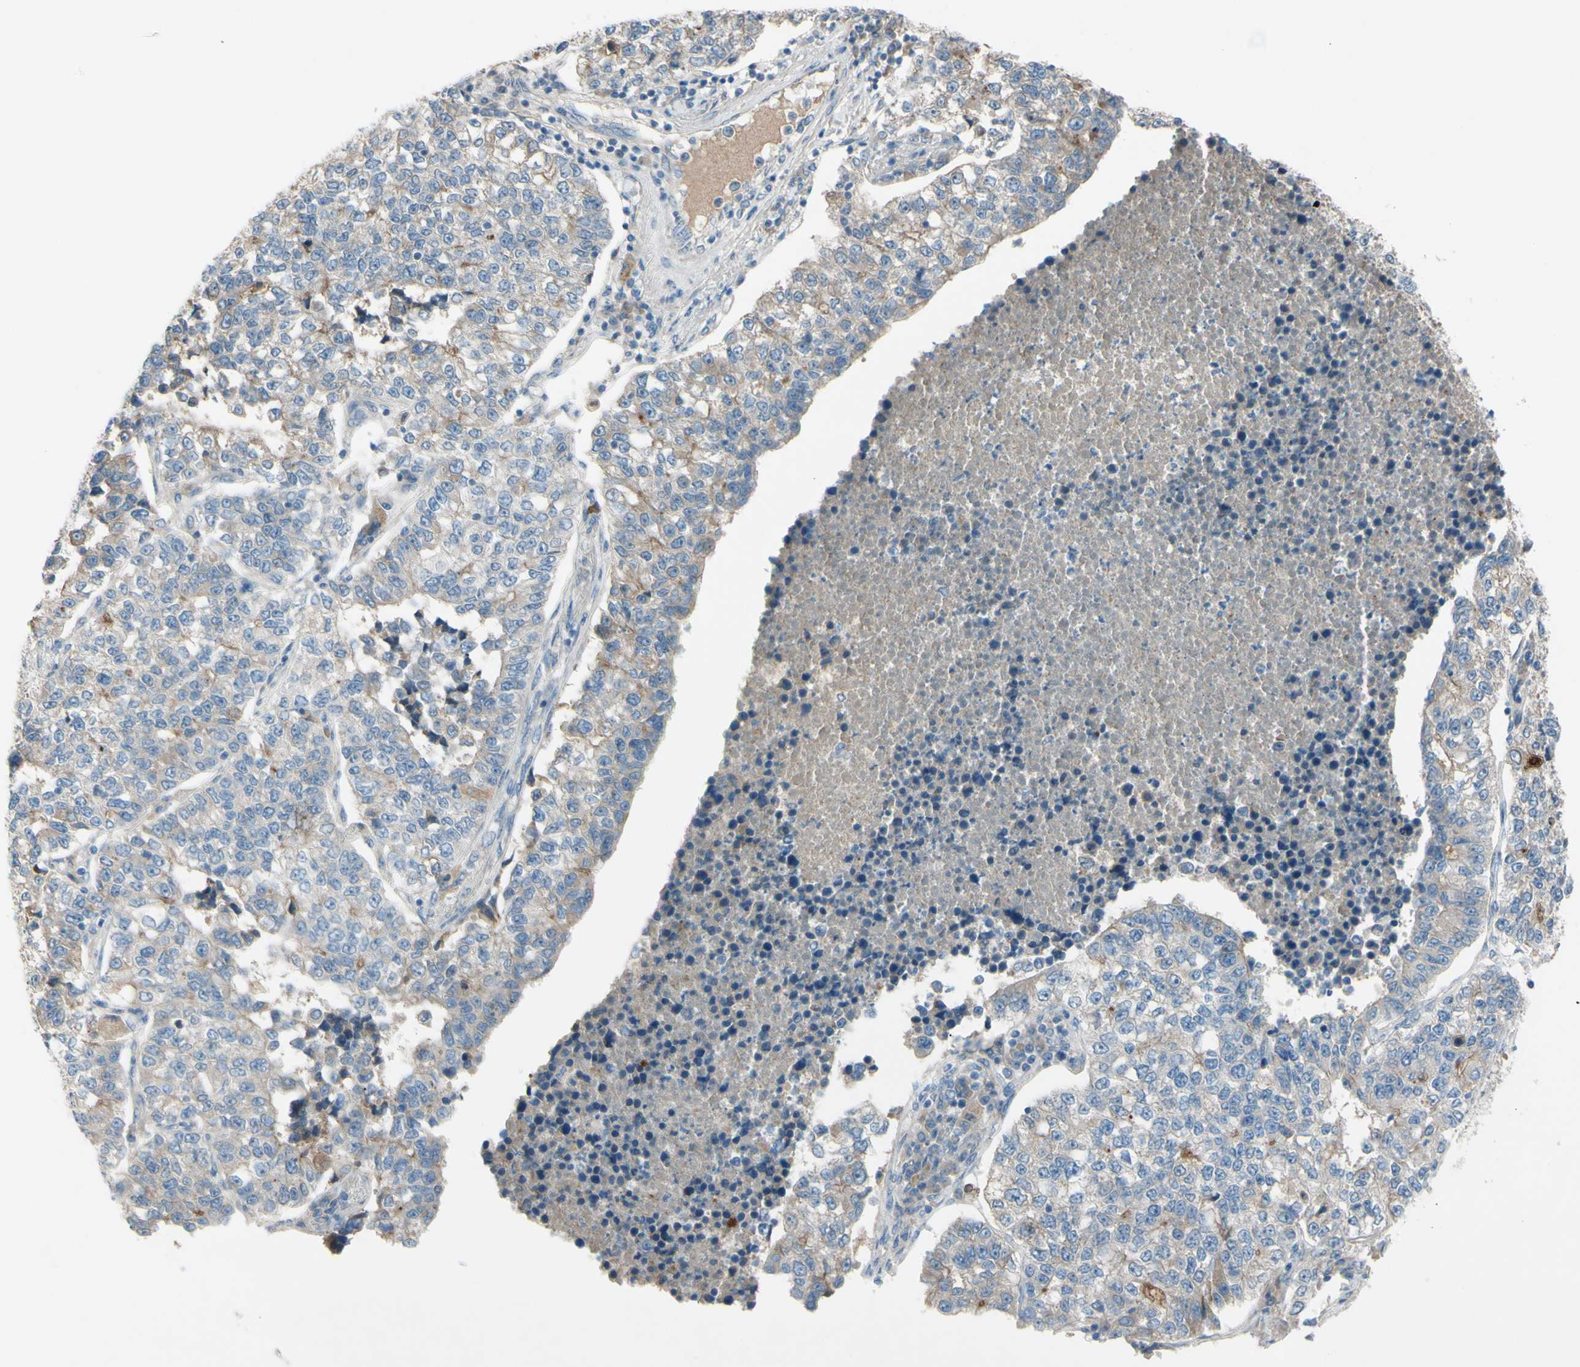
{"staining": {"intensity": "weak", "quantity": "25%-75%", "location": "cytoplasmic/membranous"}, "tissue": "lung cancer", "cell_type": "Tumor cells", "image_type": "cancer", "snomed": [{"axis": "morphology", "description": "Adenocarcinoma, NOS"}, {"axis": "topography", "description": "Lung"}], "caption": "Human adenocarcinoma (lung) stained with a protein marker reveals weak staining in tumor cells.", "gene": "ATRN", "patient": {"sex": "male", "age": 49}}